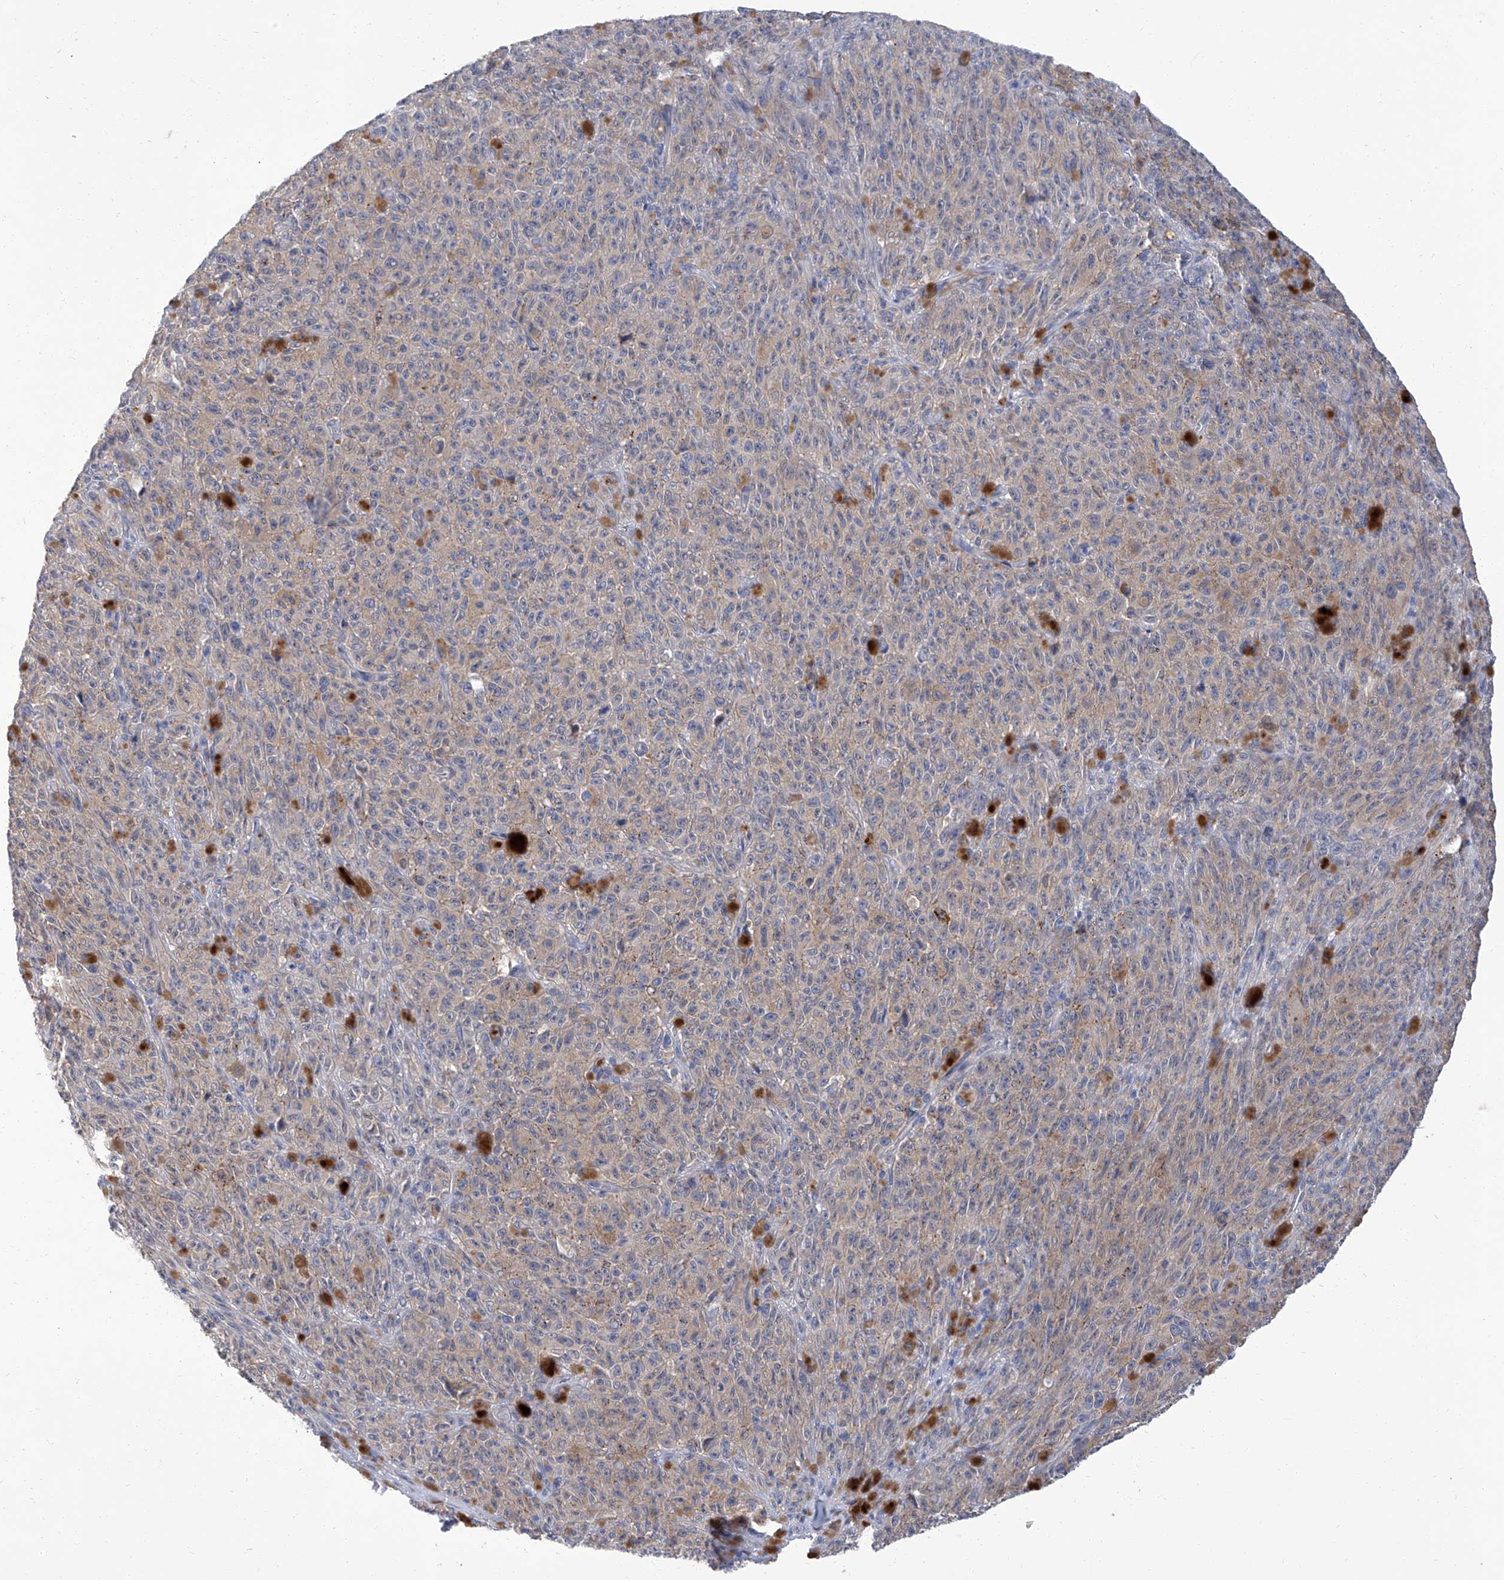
{"staining": {"intensity": "weak", "quantity": "<25%", "location": "cytoplasmic/membranous"}, "tissue": "melanoma", "cell_type": "Tumor cells", "image_type": "cancer", "snomed": [{"axis": "morphology", "description": "Malignant melanoma, NOS"}, {"axis": "topography", "description": "Skin"}], "caption": "This histopathology image is of malignant melanoma stained with IHC to label a protein in brown with the nuclei are counter-stained blue. There is no positivity in tumor cells.", "gene": "PARD3", "patient": {"sex": "female", "age": 82}}